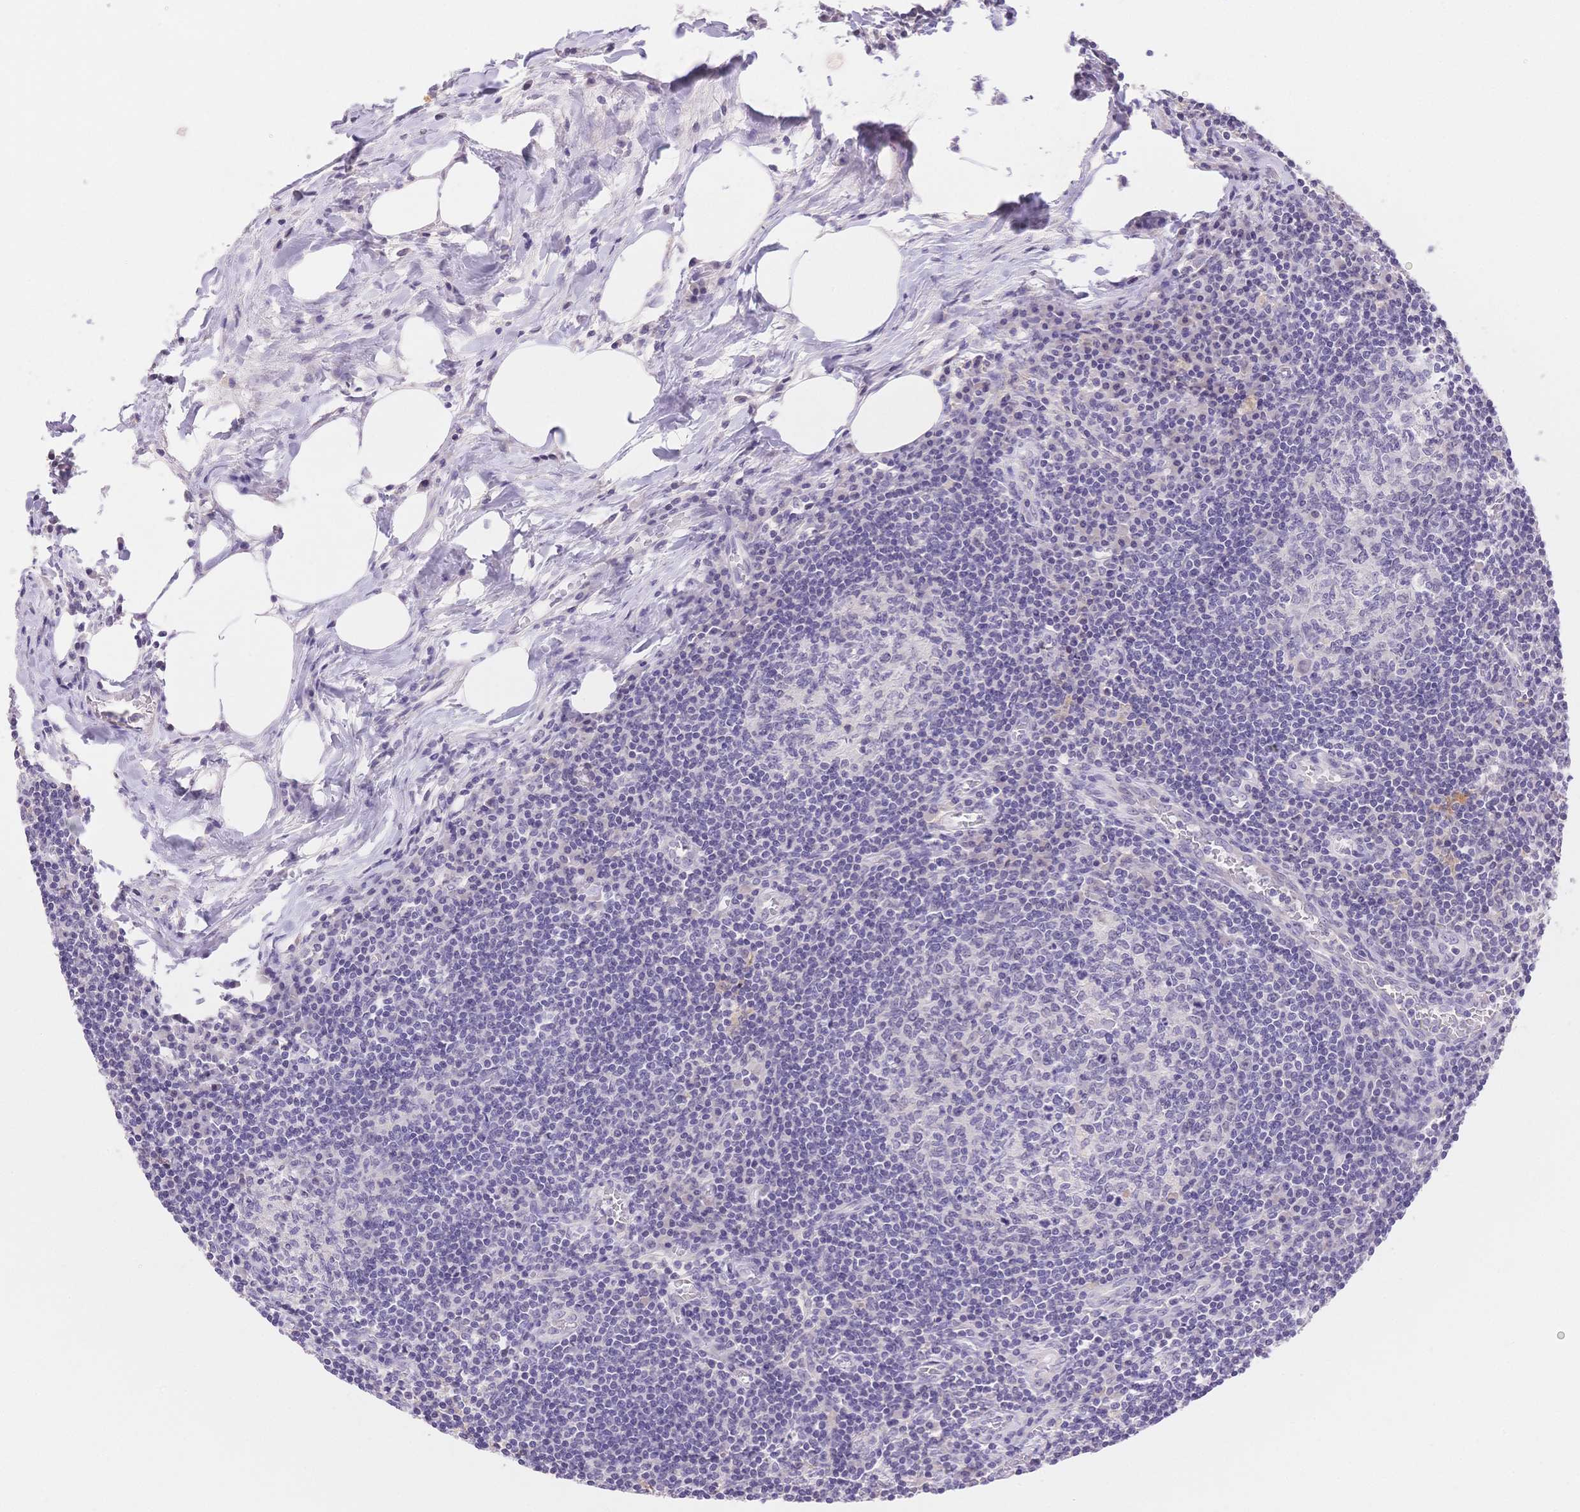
{"staining": {"intensity": "negative", "quantity": "none", "location": "none"}, "tissue": "lymph node", "cell_type": "Germinal center cells", "image_type": "normal", "snomed": [{"axis": "morphology", "description": "Normal tissue, NOS"}, {"axis": "topography", "description": "Lymph node"}], "caption": "A photomicrograph of lymph node stained for a protein shows no brown staining in germinal center cells.", "gene": "MYOM1", "patient": {"sex": "male", "age": 67}}